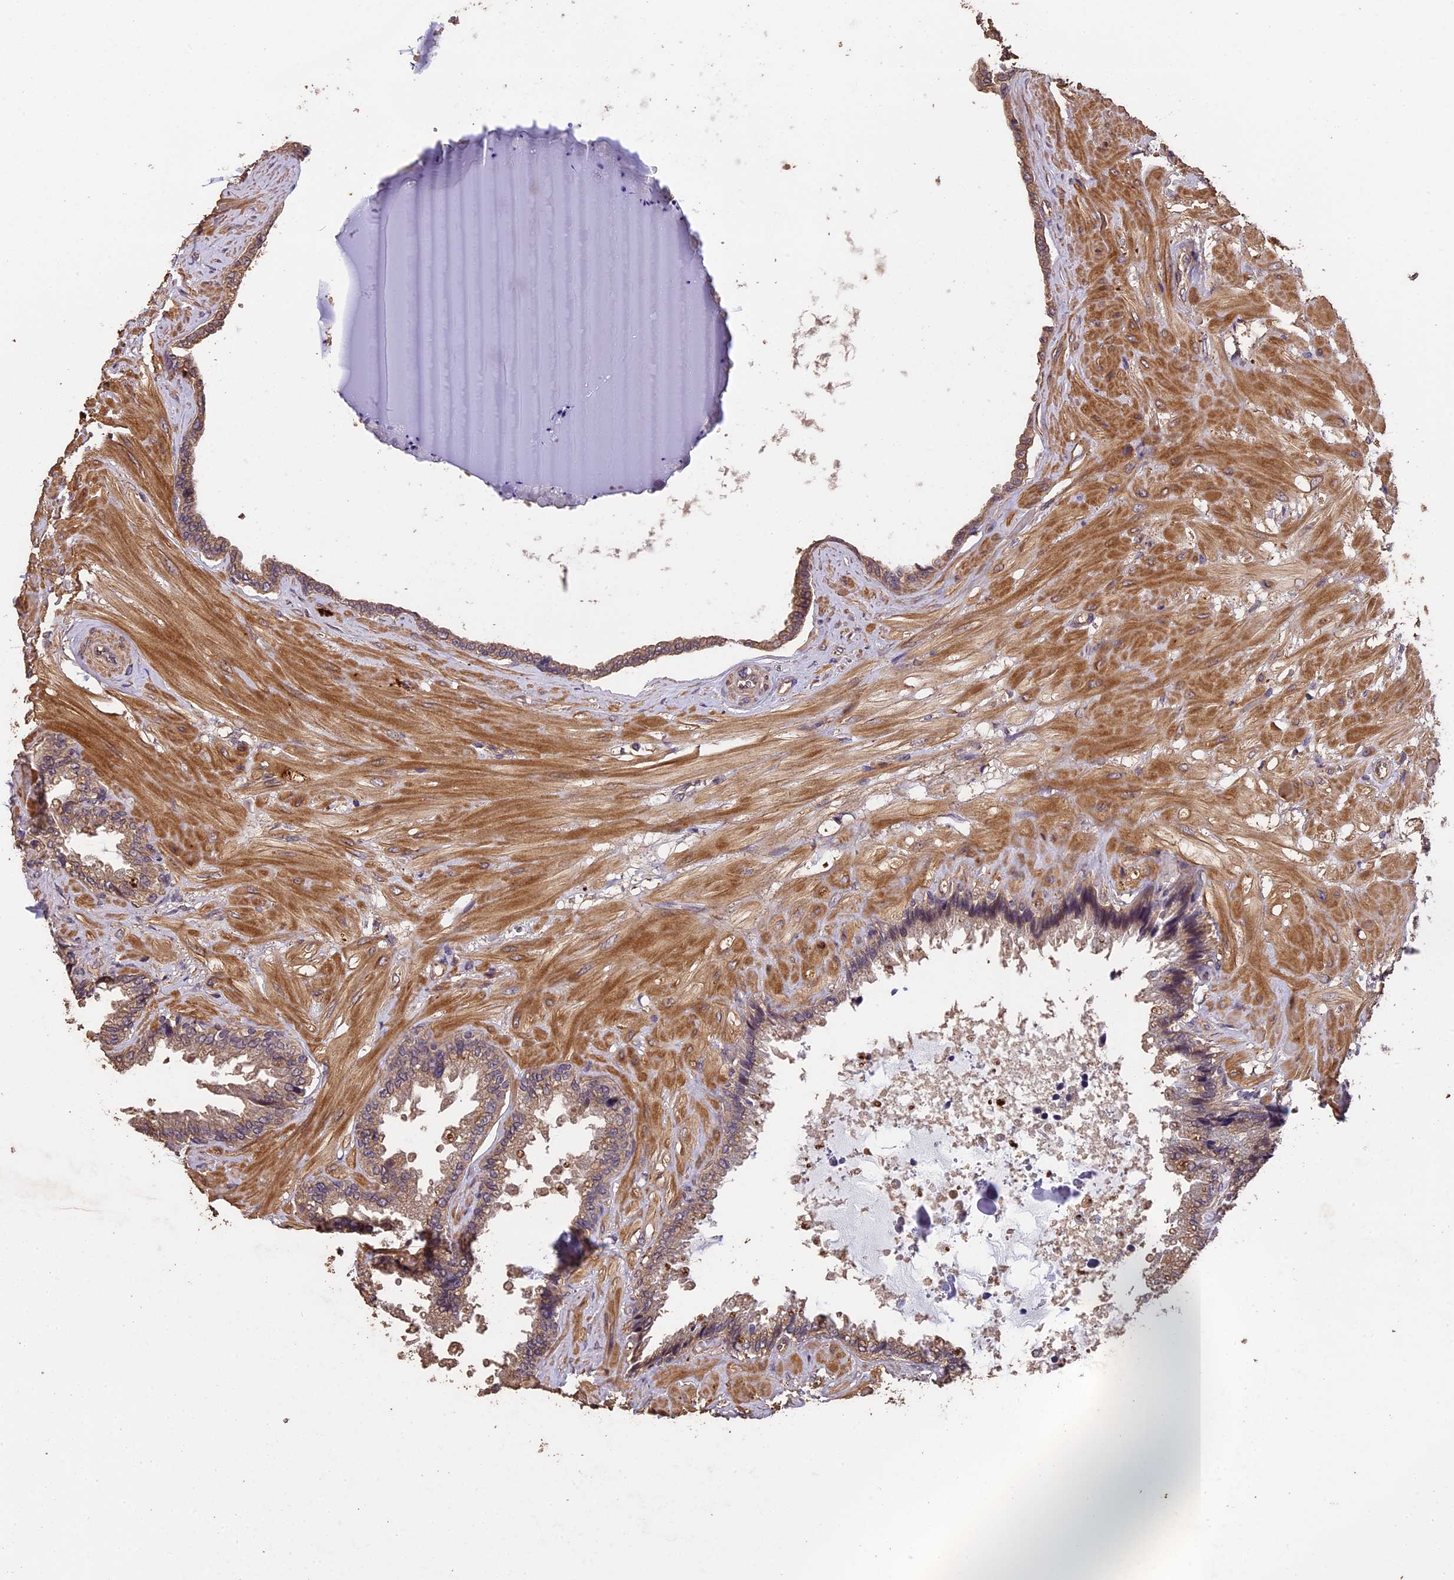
{"staining": {"intensity": "moderate", "quantity": ">75%", "location": "cytoplasmic/membranous"}, "tissue": "seminal vesicle", "cell_type": "Glandular cells", "image_type": "normal", "snomed": [{"axis": "morphology", "description": "Normal tissue, NOS"}, {"axis": "topography", "description": "Seminal veicle"}], "caption": "The image shows immunohistochemical staining of normal seminal vesicle. There is moderate cytoplasmic/membranous positivity is appreciated in about >75% of glandular cells. (DAB (3,3'-diaminobenzidine) = brown stain, brightfield microscopy at high magnification).", "gene": "CHD9", "patient": {"sex": "male", "age": 46}}